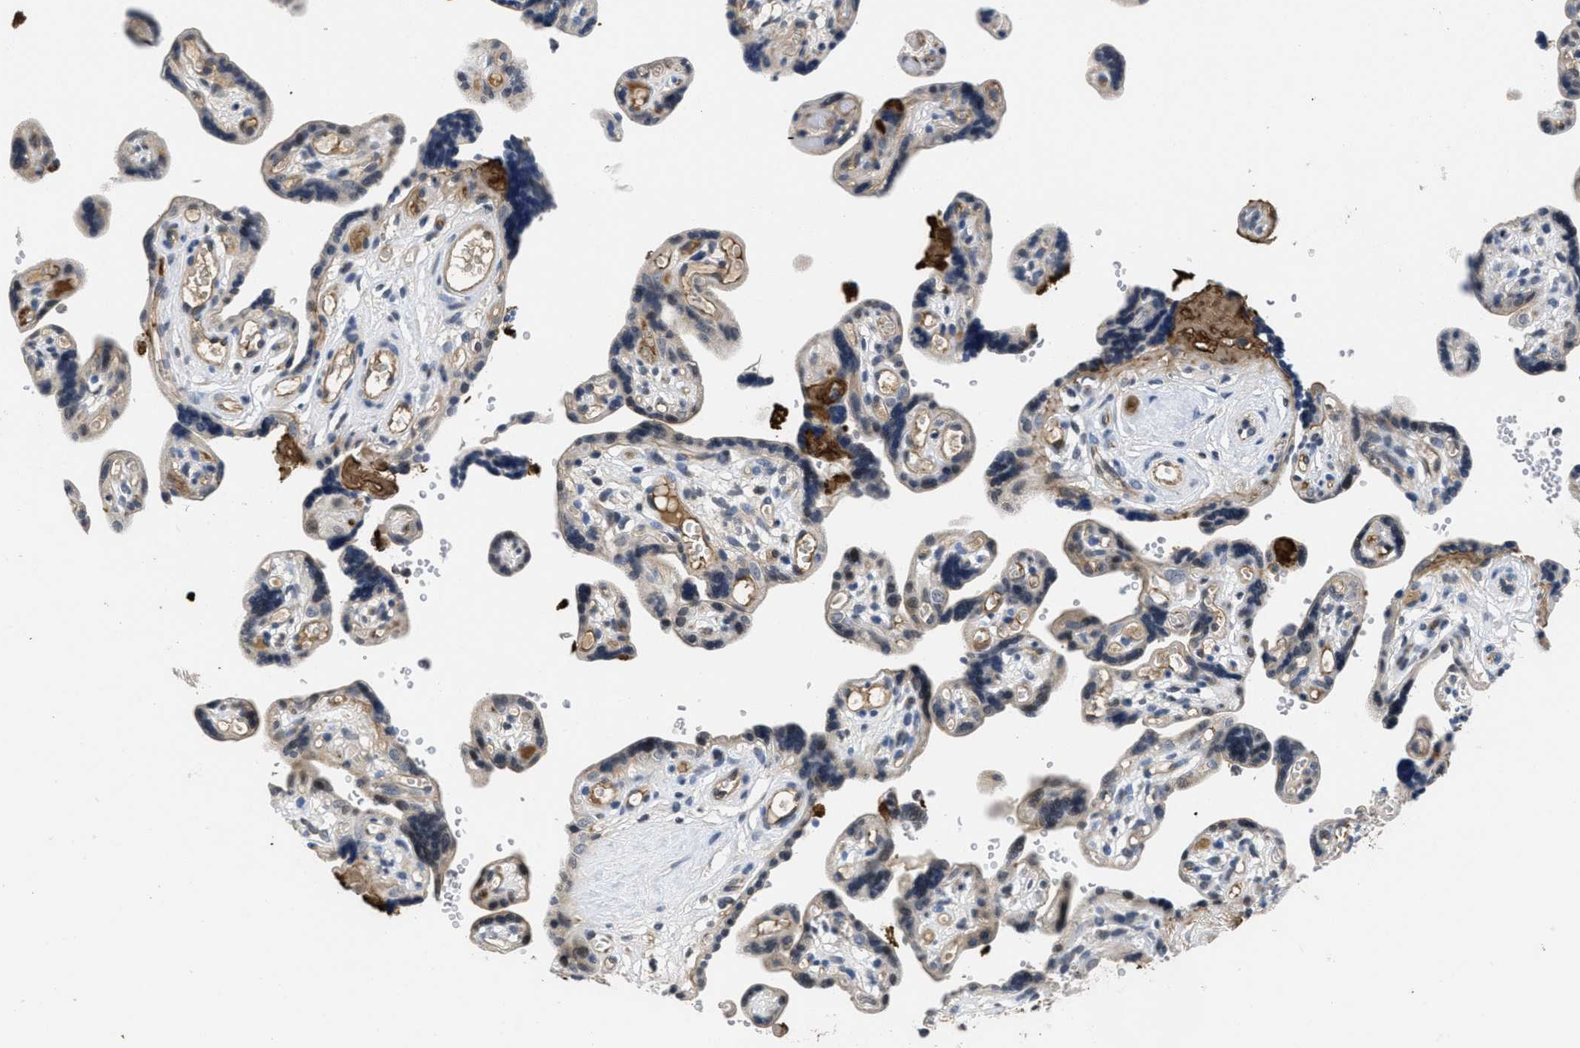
{"staining": {"intensity": "weak", "quantity": "<25%", "location": "cytoplasmic/membranous"}, "tissue": "placenta", "cell_type": "Decidual cells", "image_type": "normal", "snomed": [{"axis": "morphology", "description": "Normal tissue, NOS"}, {"axis": "topography", "description": "Placenta"}], "caption": "An immunohistochemistry photomicrograph of unremarkable placenta is shown. There is no staining in decidual cells of placenta. (Immunohistochemistry (ihc), brightfield microscopy, high magnification).", "gene": "ANGPT1", "patient": {"sex": "female", "age": 30}}